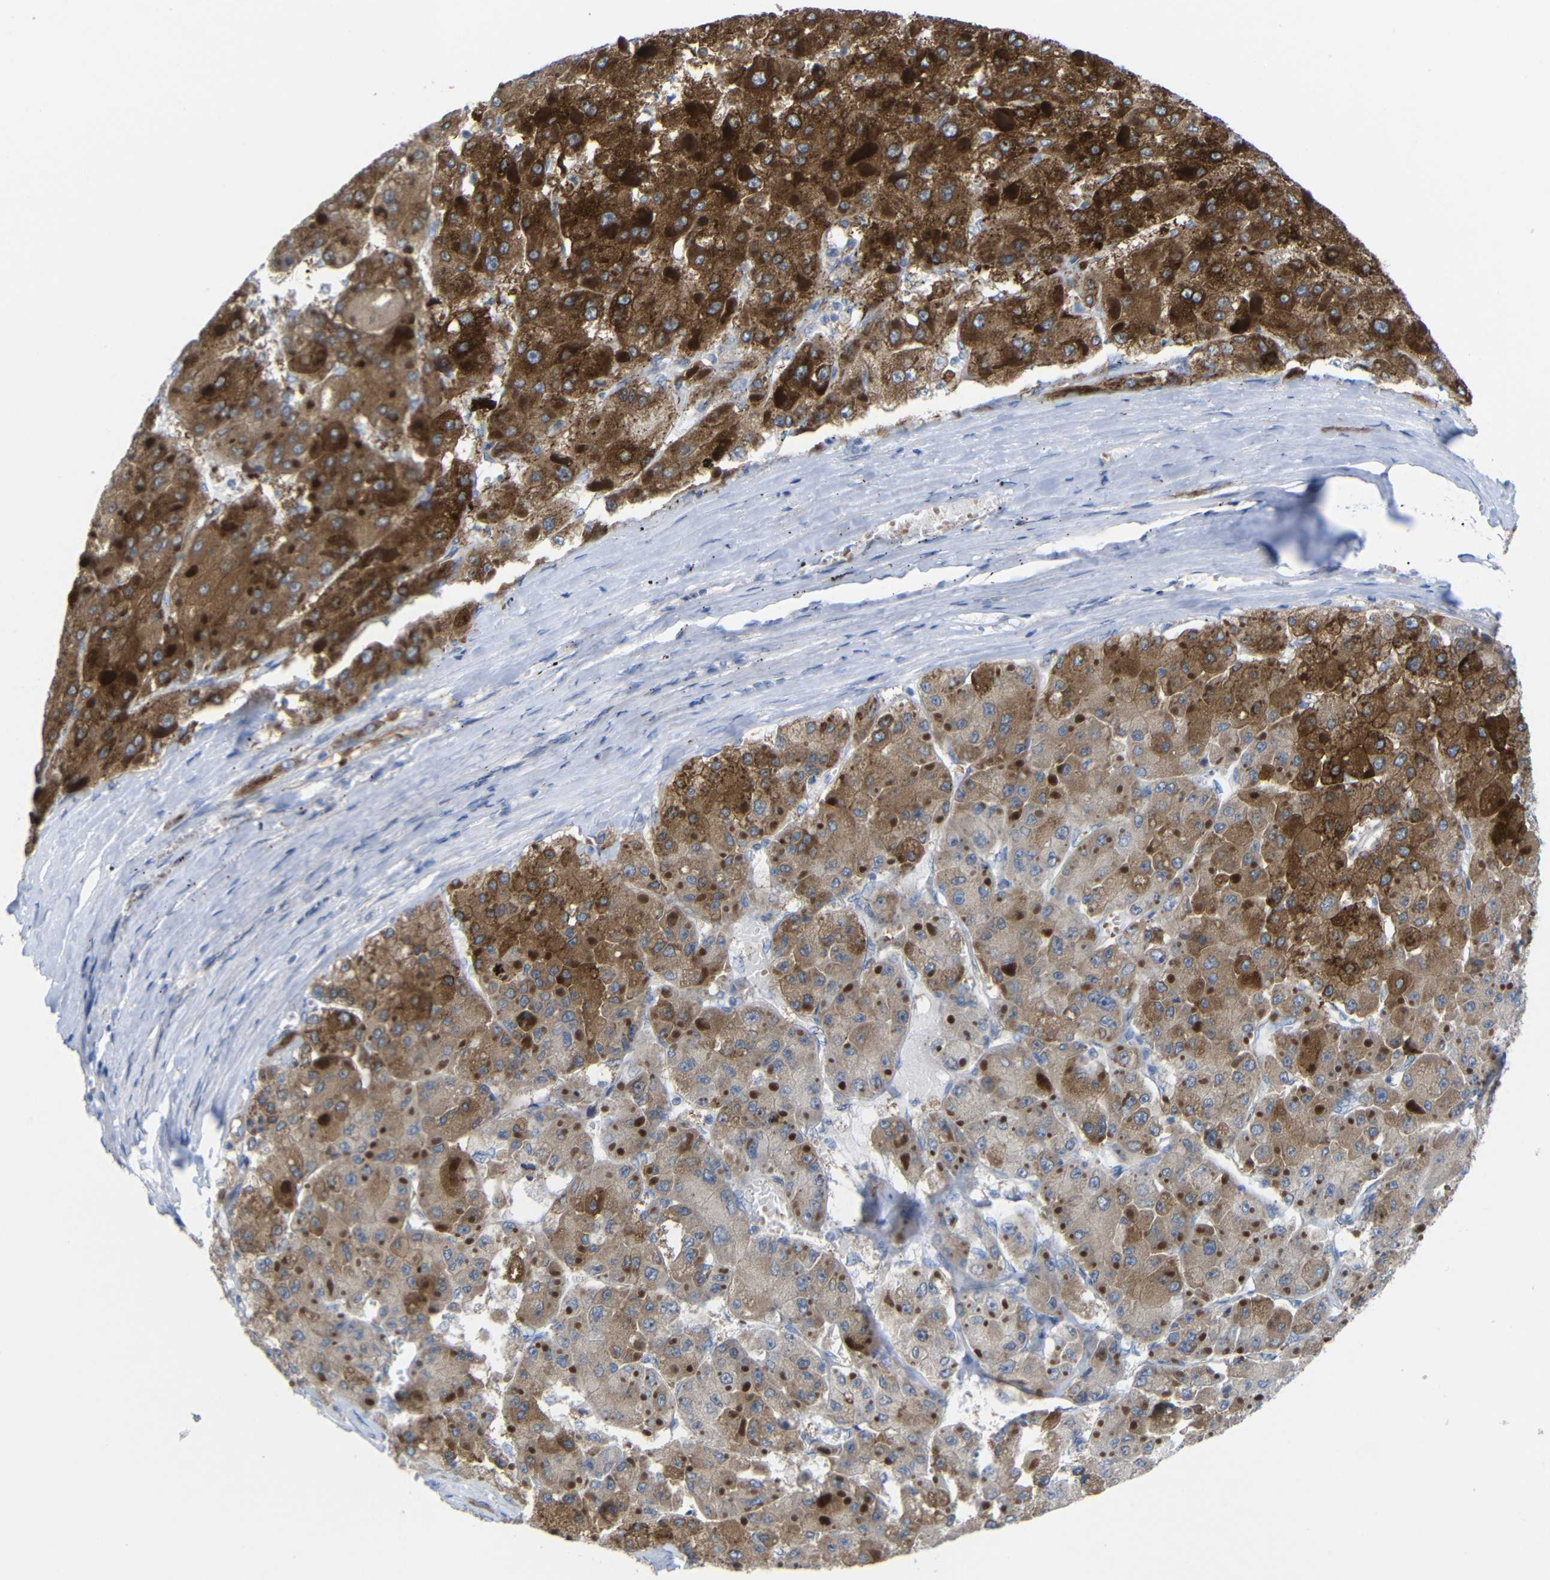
{"staining": {"intensity": "moderate", "quantity": ">75%", "location": "cytoplasmic/membranous"}, "tissue": "liver cancer", "cell_type": "Tumor cells", "image_type": "cancer", "snomed": [{"axis": "morphology", "description": "Carcinoma, Hepatocellular, NOS"}, {"axis": "topography", "description": "Liver"}], "caption": "Liver cancer (hepatocellular carcinoma) stained with IHC exhibits moderate cytoplasmic/membranous staining in approximately >75% of tumor cells.", "gene": "CMTM1", "patient": {"sex": "female", "age": 73}}